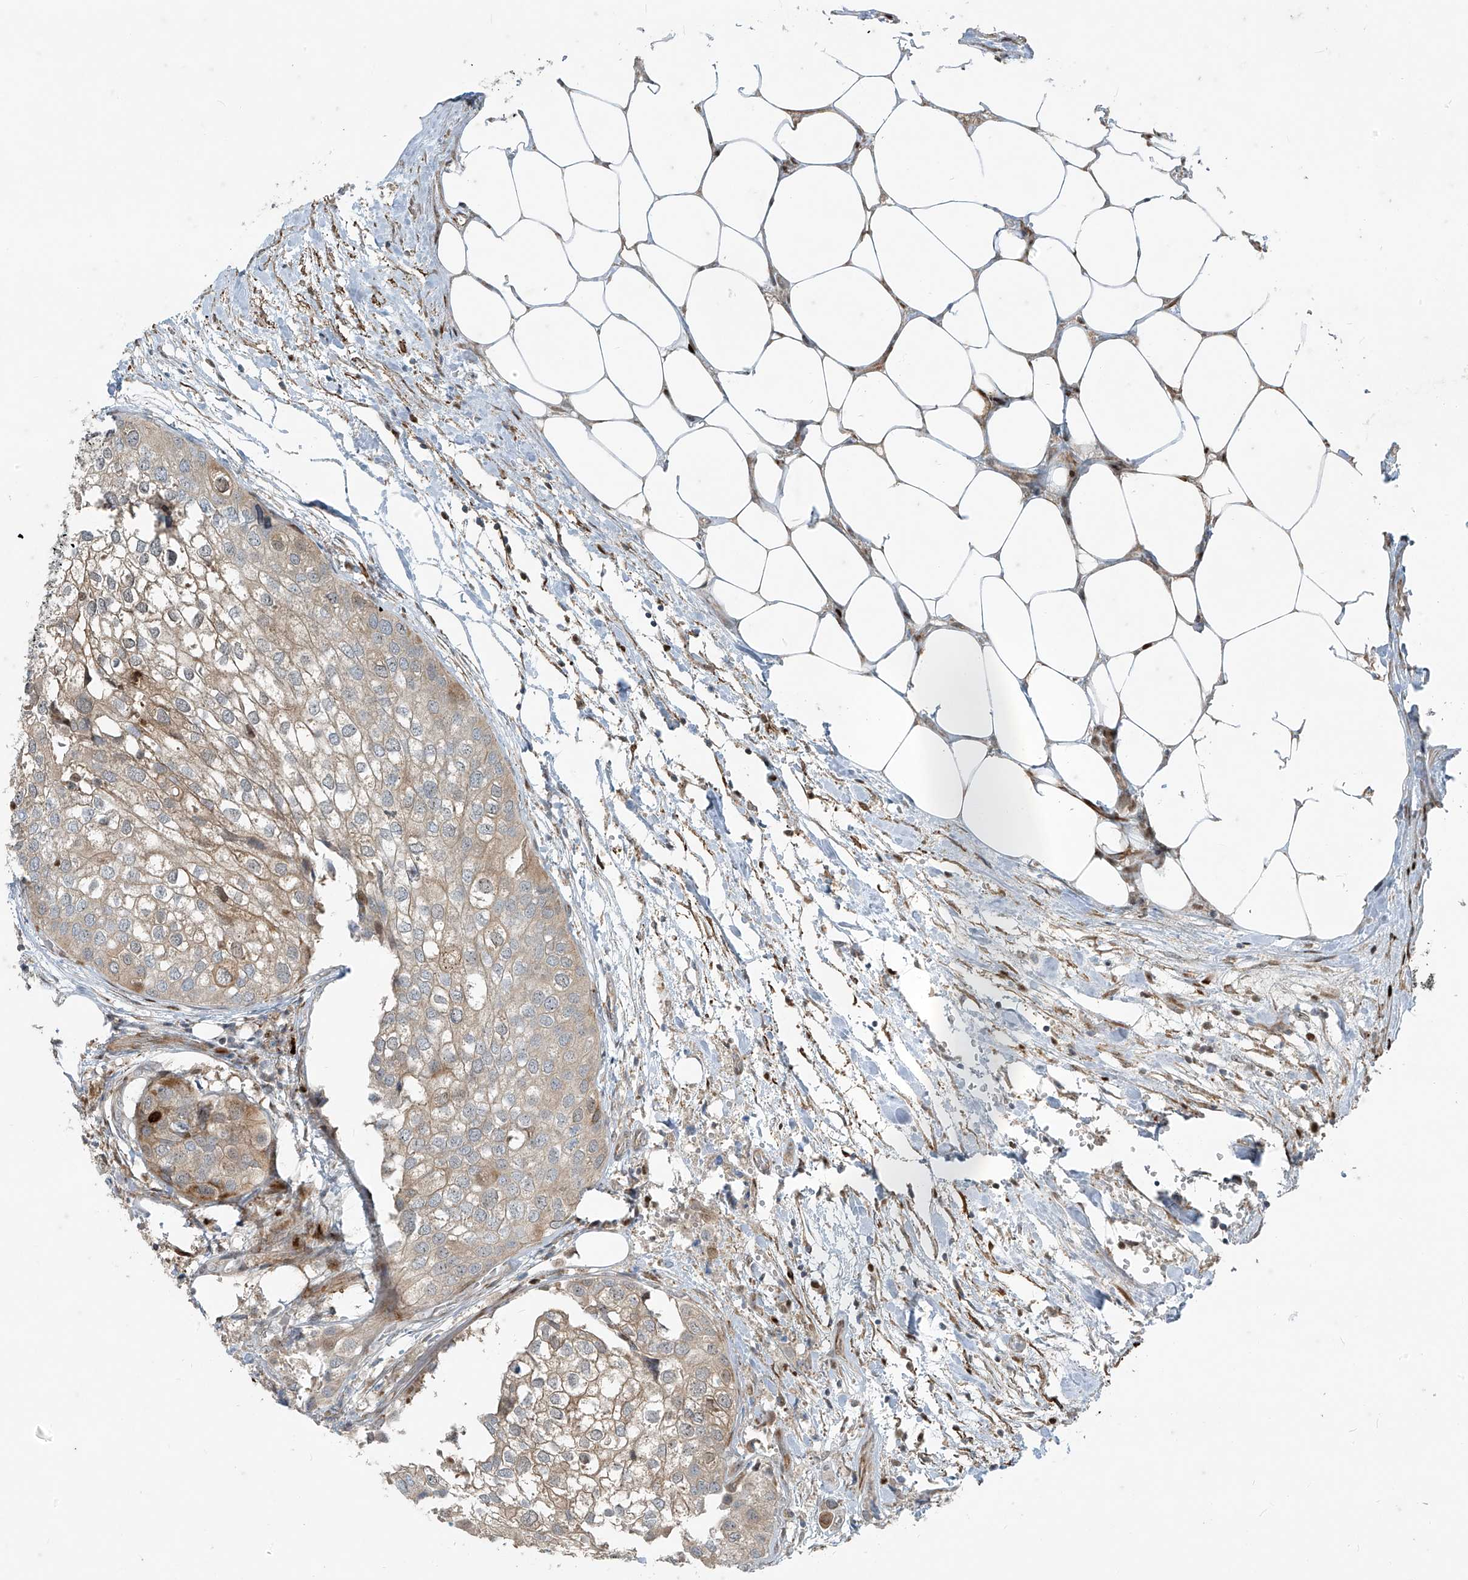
{"staining": {"intensity": "weak", "quantity": "25%-75%", "location": "cytoplasmic/membranous"}, "tissue": "urothelial cancer", "cell_type": "Tumor cells", "image_type": "cancer", "snomed": [{"axis": "morphology", "description": "Urothelial carcinoma, High grade"}, {"axis": "topography", "description": "Urinary bladder"}], "caption": "High-power microscopy captured an IHC photomicrograph of urothelial cancer, revealing weak cytoplasmic/membranous positivity in about 25%-75% of tumor cells.", "gene": "PPCS", "patient": {"sex": "male", "age": 64}}